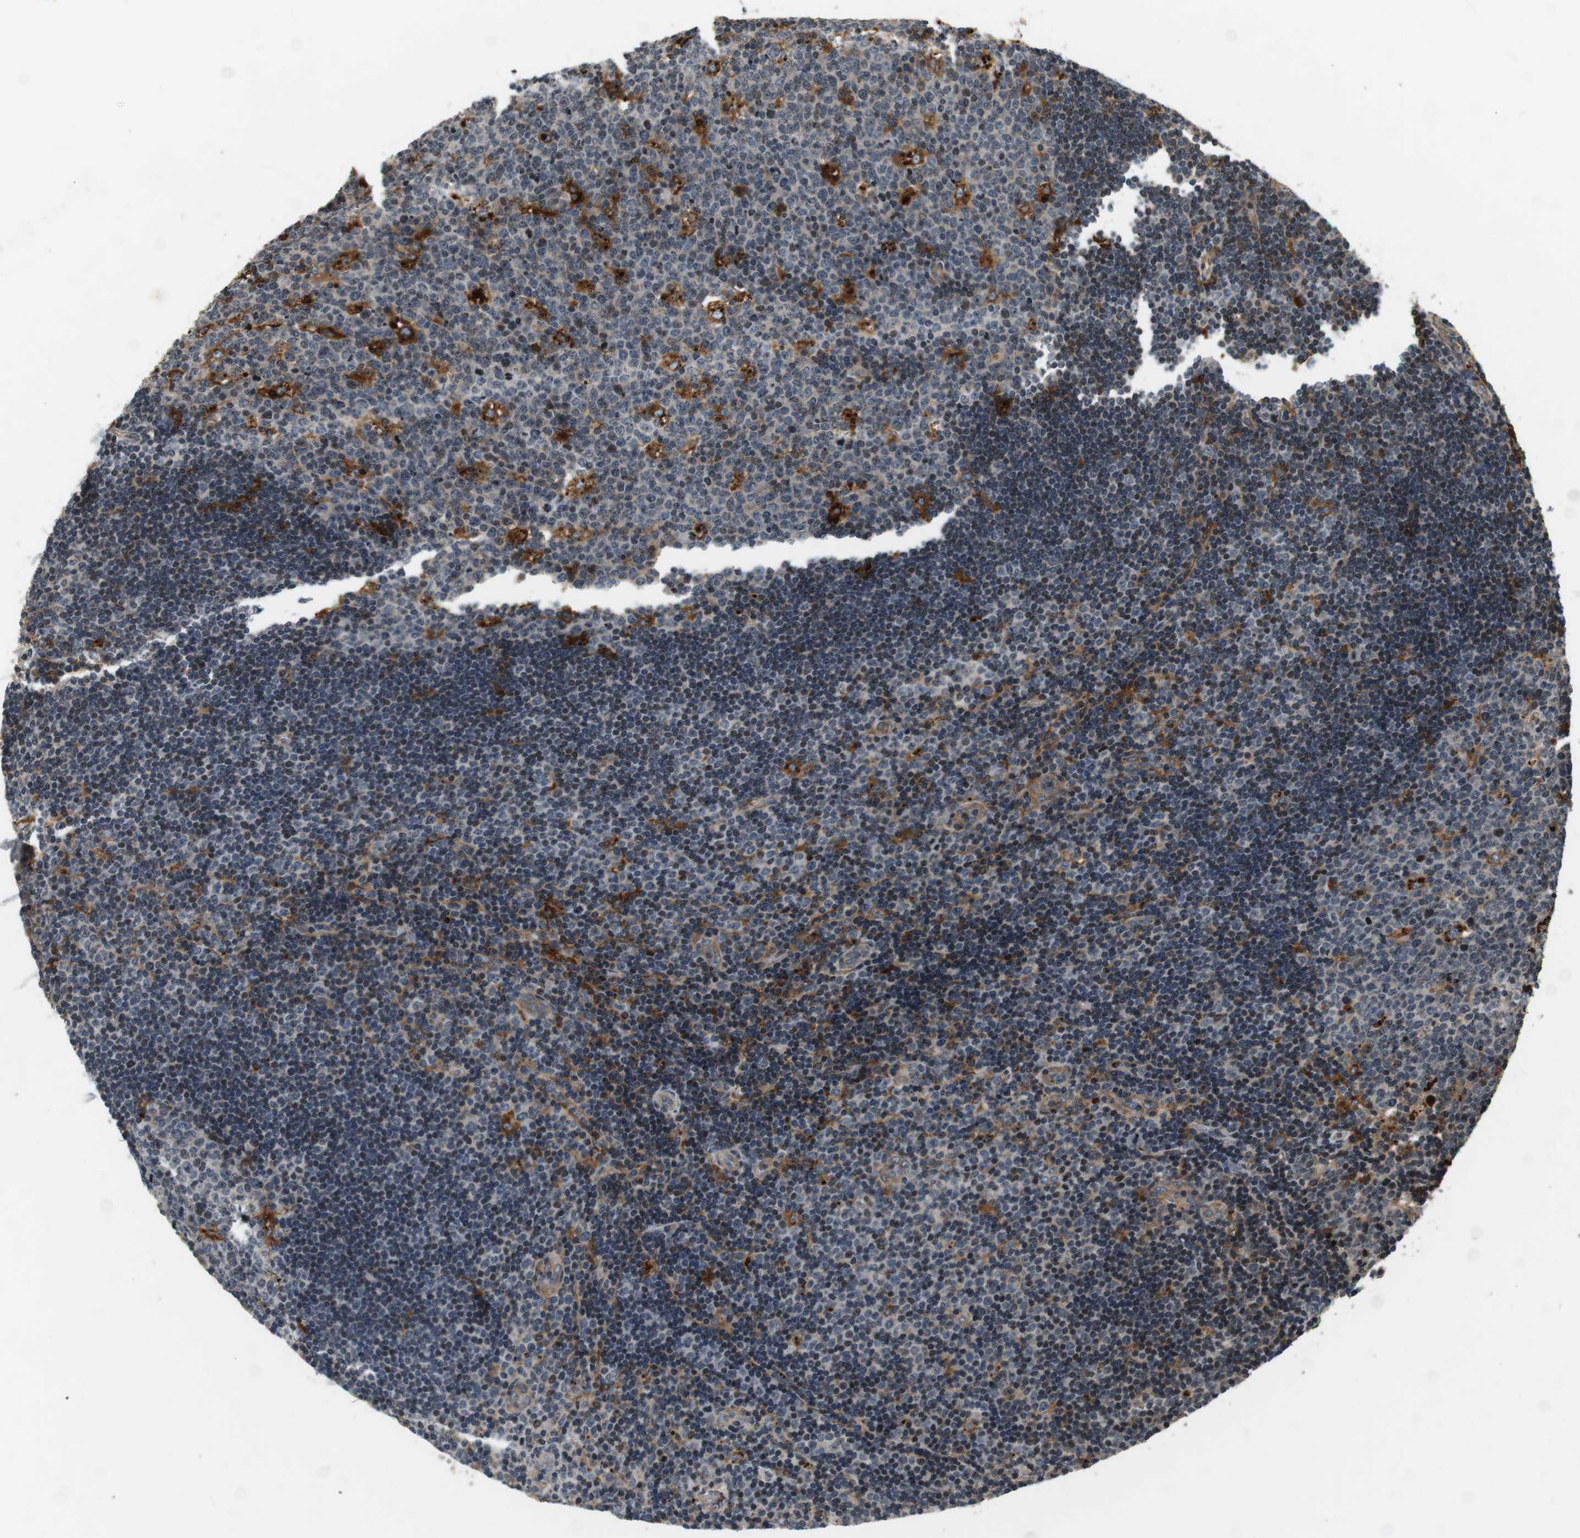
{"staining": {"intensity": "strong", "quantity": "<25%", "location": "cytoplasmic/membranous"}, "tissue": "lymph node", "cell_type": "Germinal center cells", "image_type": "normal", "snomed": [{"axis": "morphology", "description": "Normal tissue, NOS"}, {"axis": "topography", "description": "Lymph node"}, {"axis": "topography", "description": "Salivary gland"}], "caption": "A high-resolution photomicrograph shows immunohistochemistry (IHC) staining of unremarkable lymph node, which displays strong cytoplasmic/membranous positivity in approximately <25% of germinal center cells.", "gene": "TXNRD1", "patient": {"sex": "male", "age": 8}}